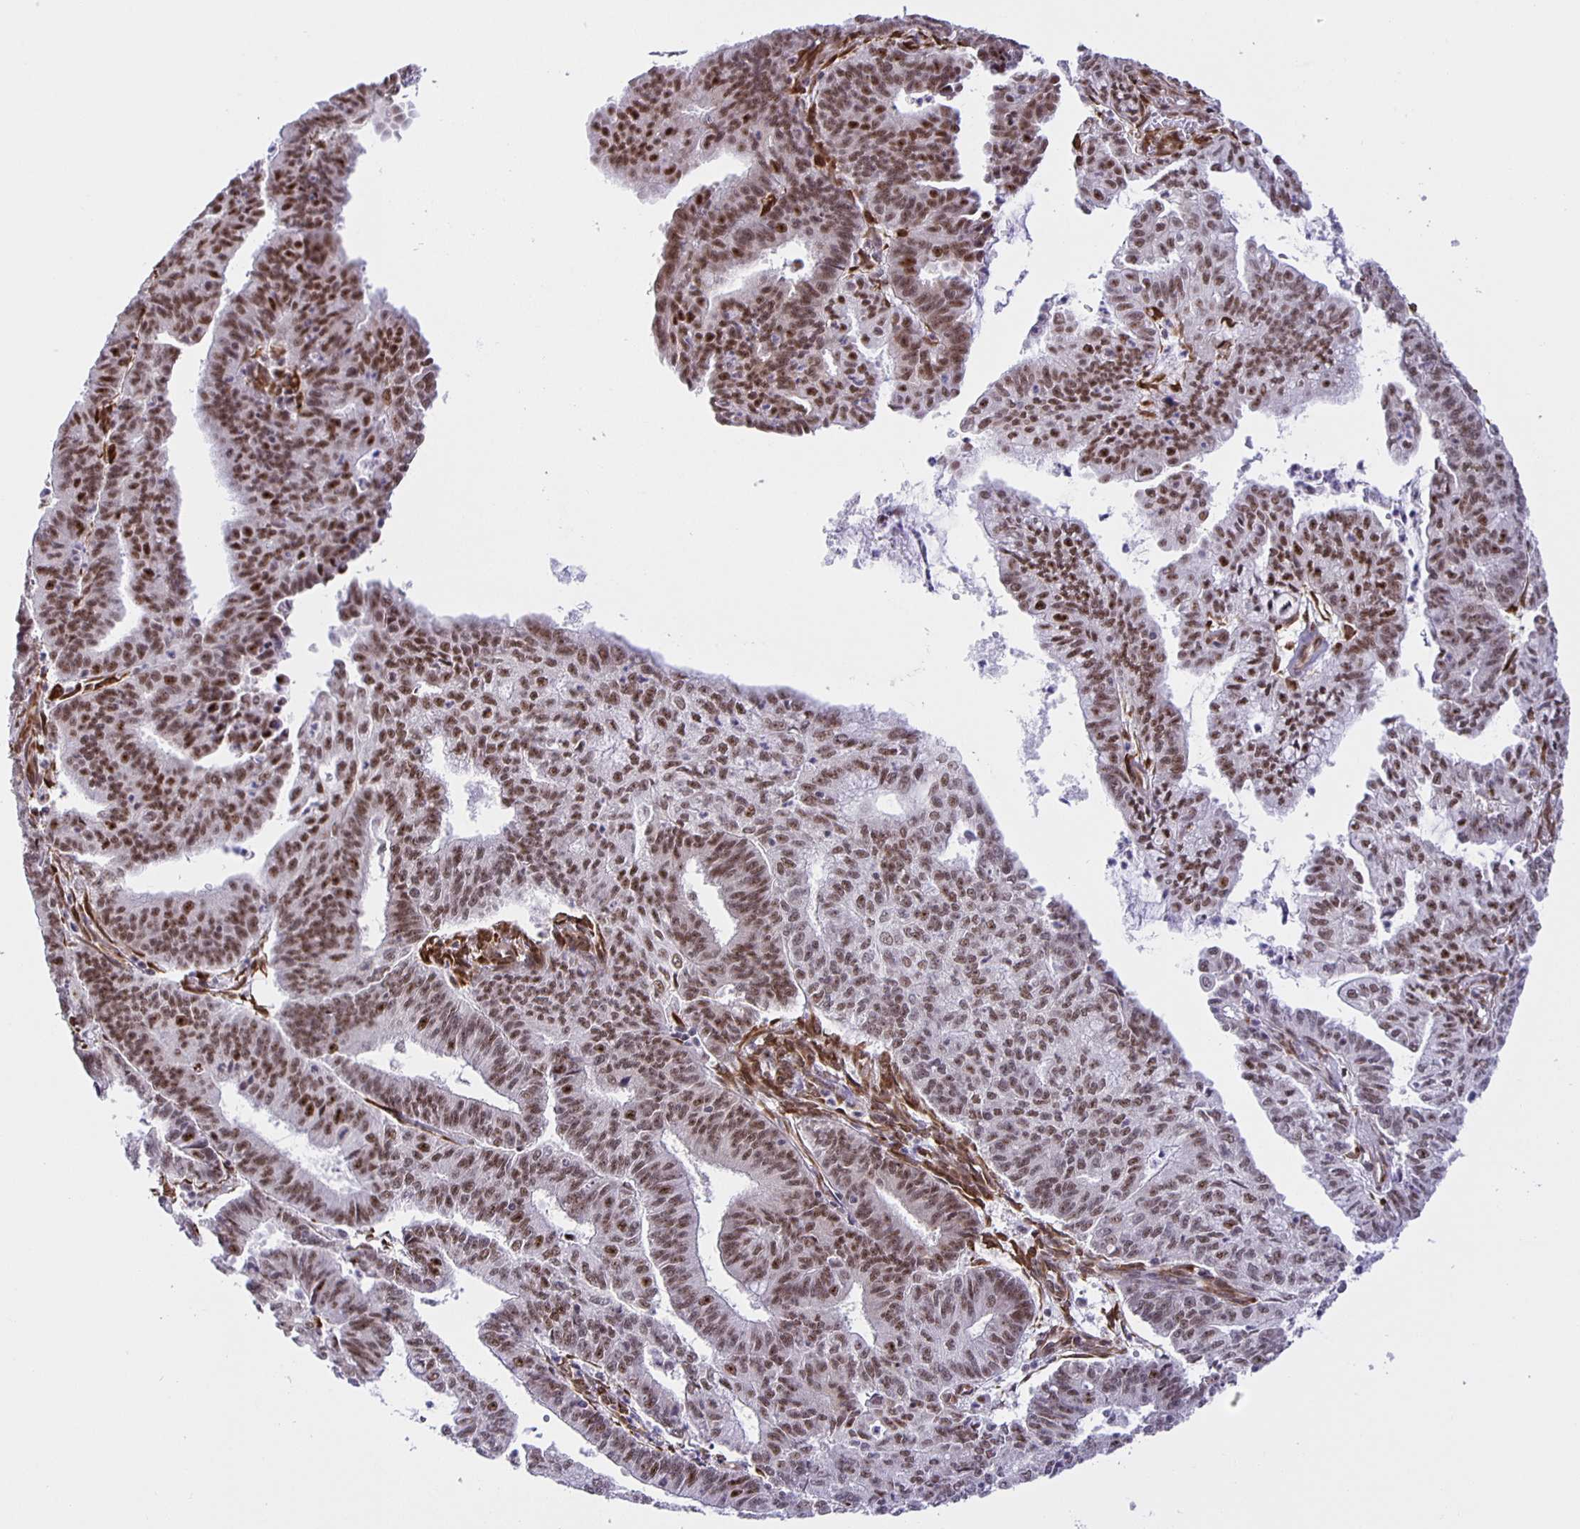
{"staining": {"intensity": "moderate", "quantity": "25%-75%", "location": "nuclear"}, "tissue": "endometrial cancer", "cell_type": "Tumor cells", "image_type": "cancer", "snomed": [{"axis": "morphology", "description": "Adenocarcinoma, NOS"}, {"axis": "topography", "description": "Endometrium"}], "caption": "An image of human endometrial adenocarcinoma stained for a protein demonstrates moderate nuclear brown staining in tumor cells.", "gene": "ZRANB2", "patient": {"sex": "female", "age": 61}}